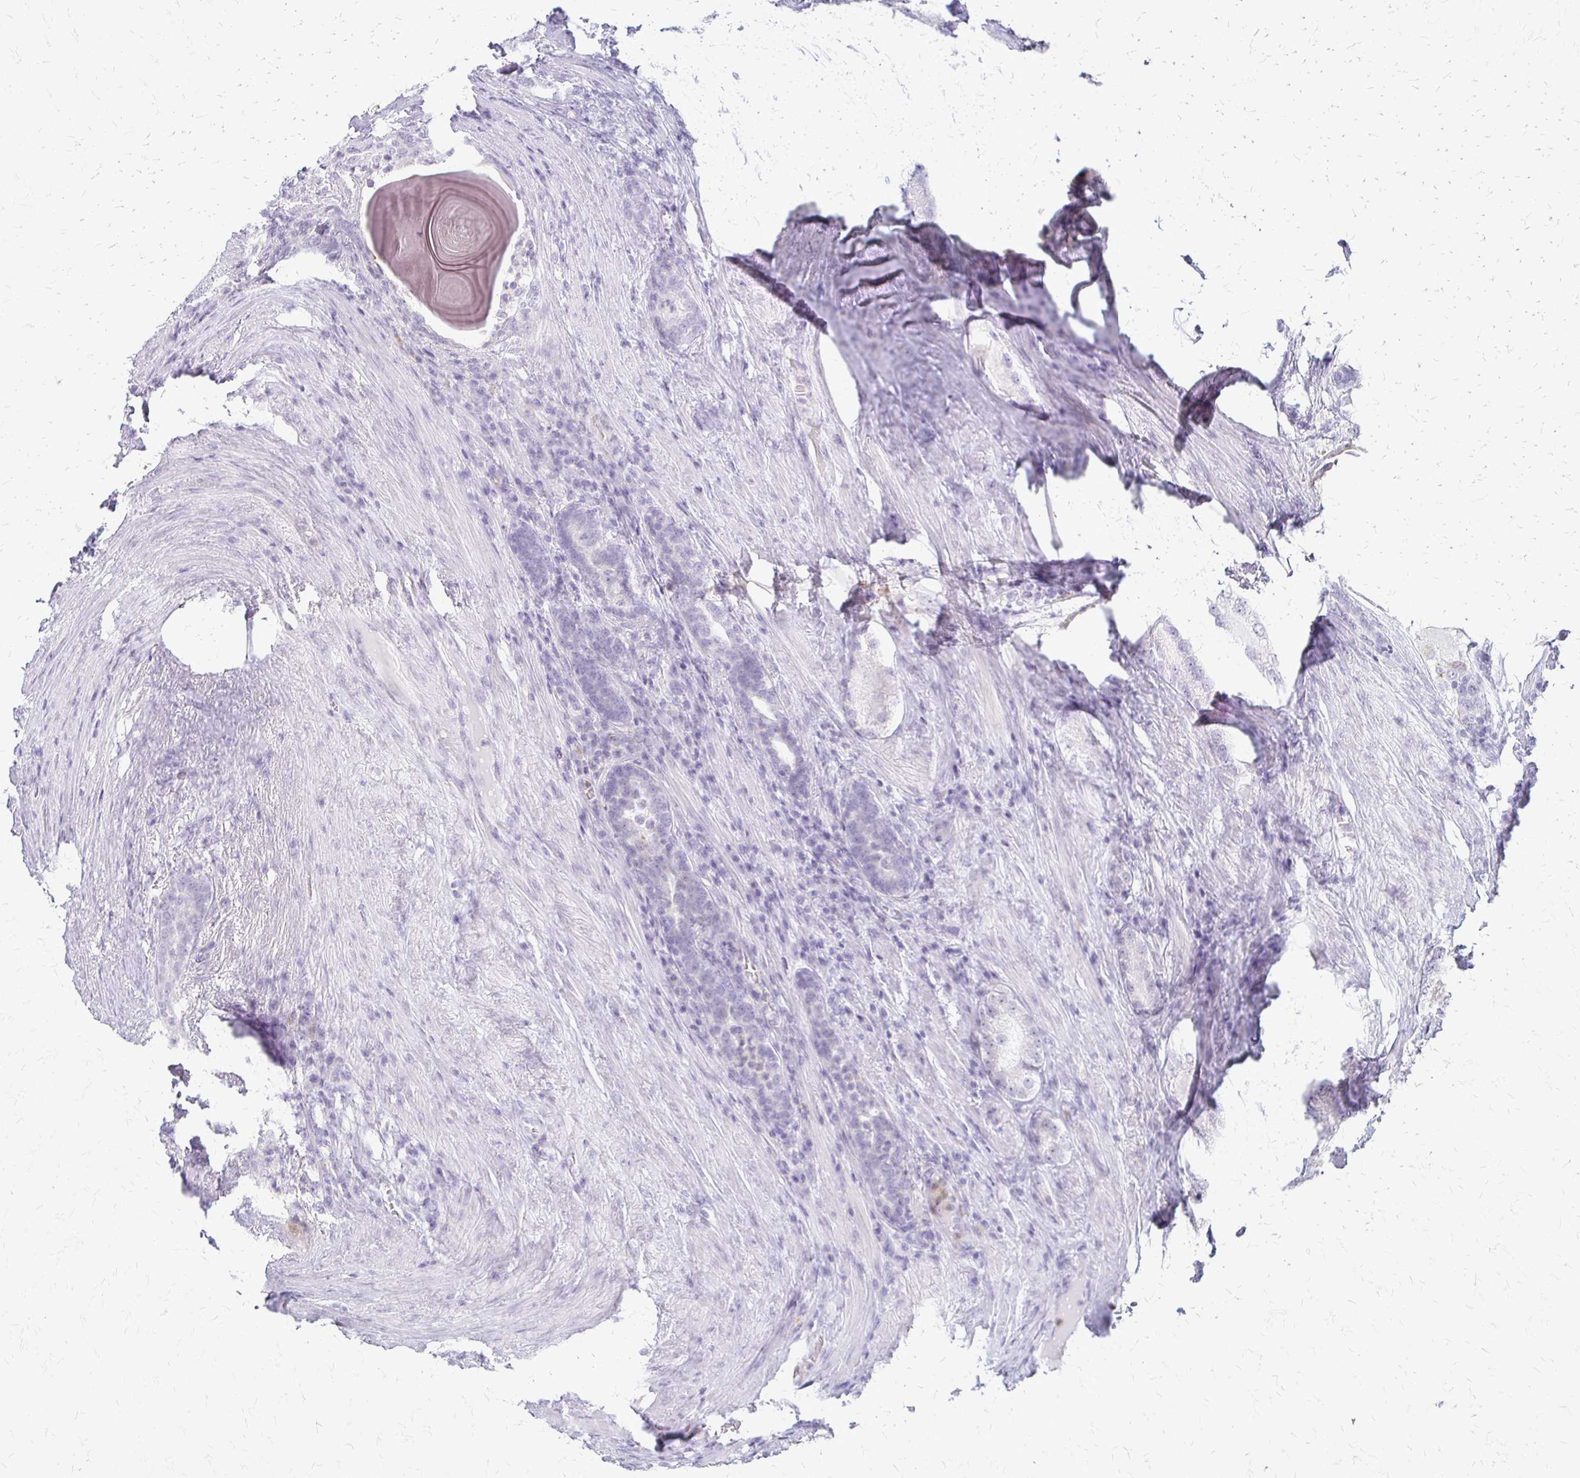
{"staining": {"intensity": "negative", "quantity": "none", "location": "none"}, "tissue": "prostate cancer", "cell_type": "Tumor cells", "image_type": "cancer", "snomed": [{"axis": "morphology", "description": "Adenocarcinoma, NOS"}, {"axis": "morphology", "description": "Adenocarcinoma, Low grade"}, {"axis": "topography", "description": "Prostate"}], "caption": "Tumor cells are negative for brown protein staining in prostate low-grade adenocarcinoma.", "gene": "ACP5", "patient": {"sex": "male", "age": 68}}